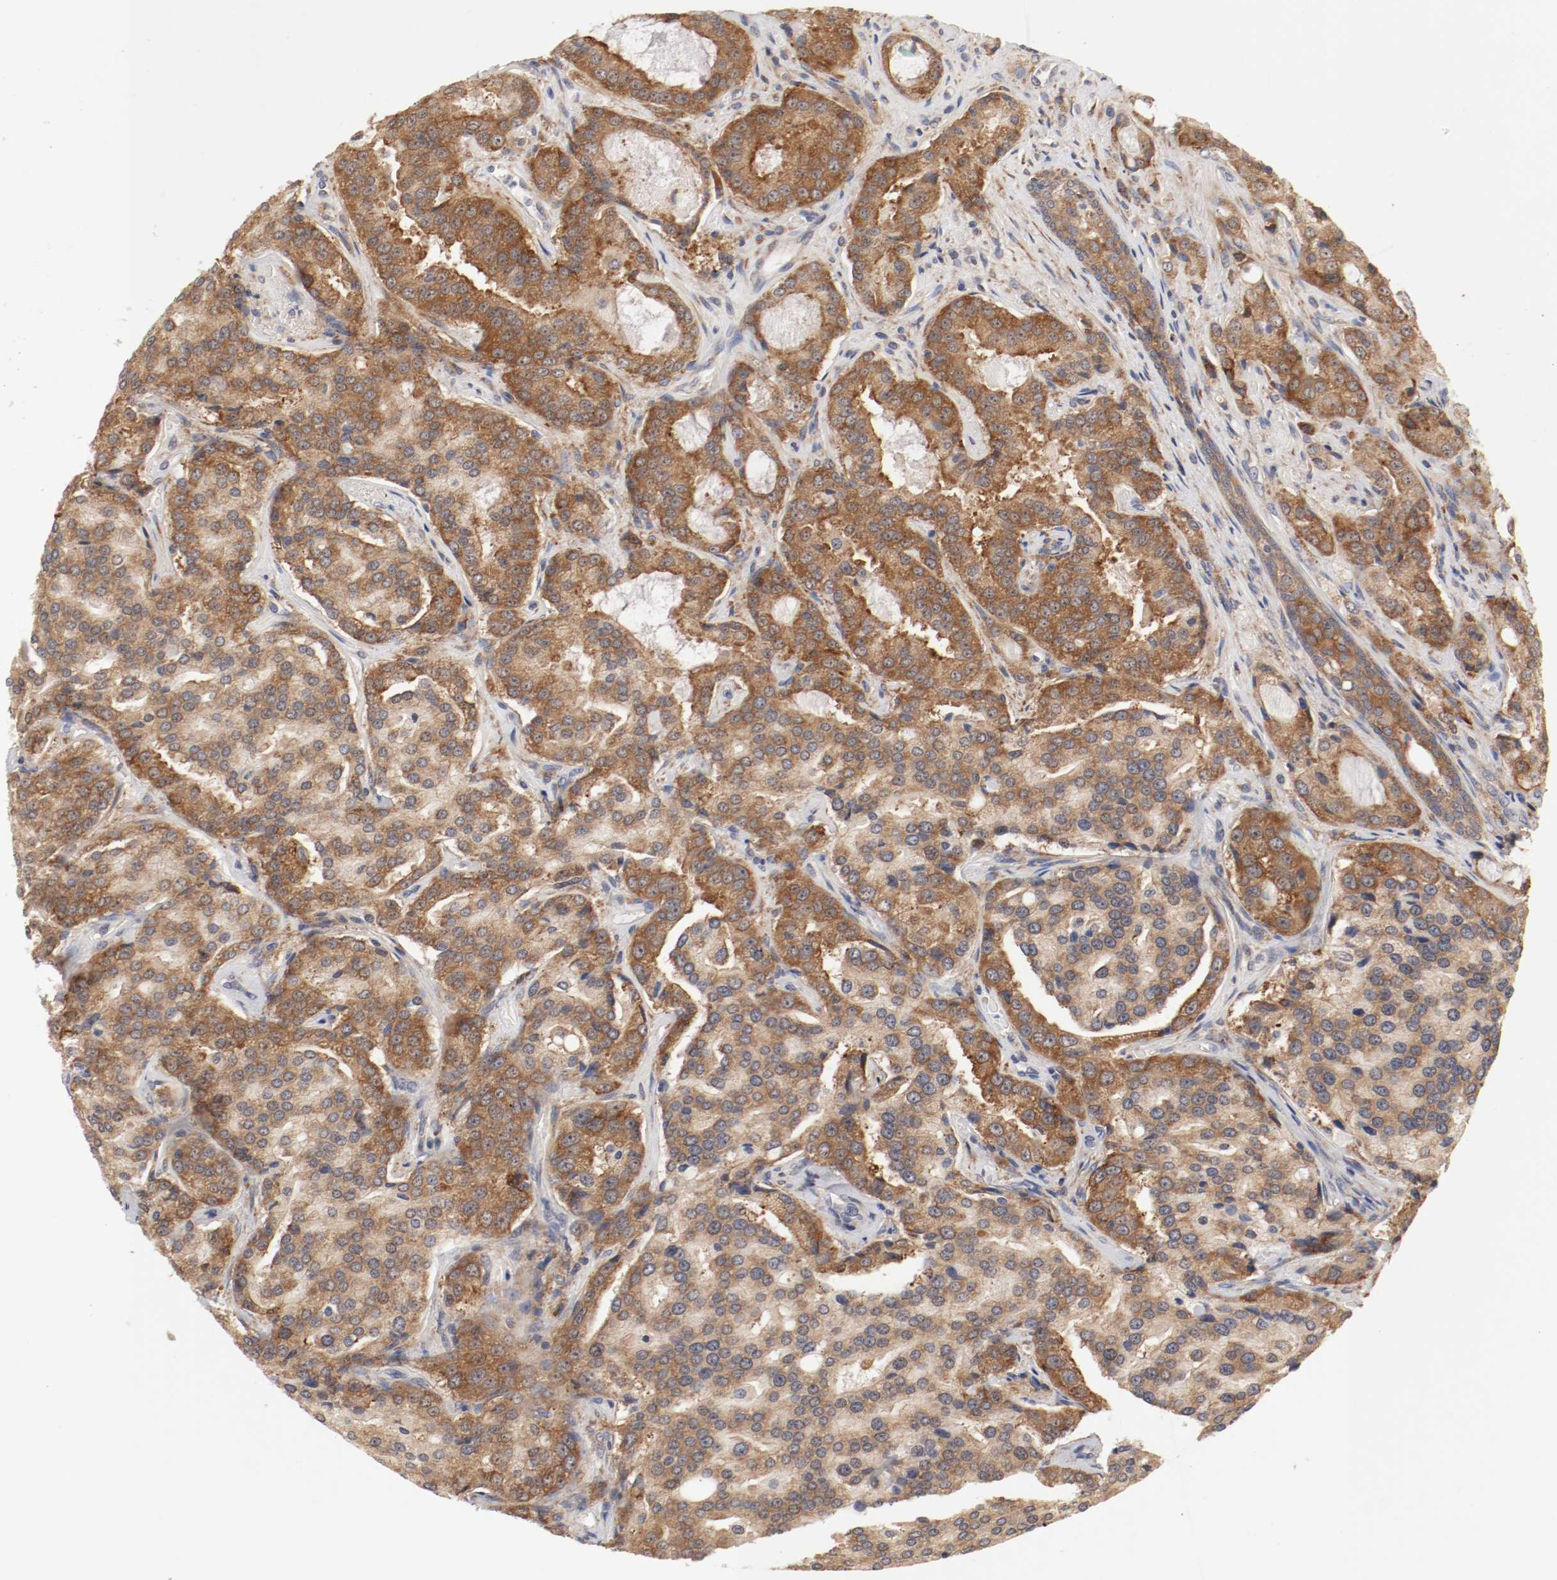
{"staining": {"intensity": "moderate", "quantity": ">75%", "location": "cytoplasmic/membranous"}, "tissue": "prostate cancer", "cell_type": "Tumor cells", "image_type": "cancer", "snomed": [{"axis": "morphology", "description": "Adenocarcinoma, High grade"}, {"axis": "topography", "description": "Prostate"}], "caption": "Protein positivity by immunohistochemistry (IHC) exhibits moderate cytoplasmic/membranous staining in approximately >75% of tumor cells in prostate cancer. (DAB (3,3'-diaminobenzidine) IHC with brightfield microscopy, high magnification).", "gene": "FKBP3", "patient": {"sex": "male", "age": 72}}